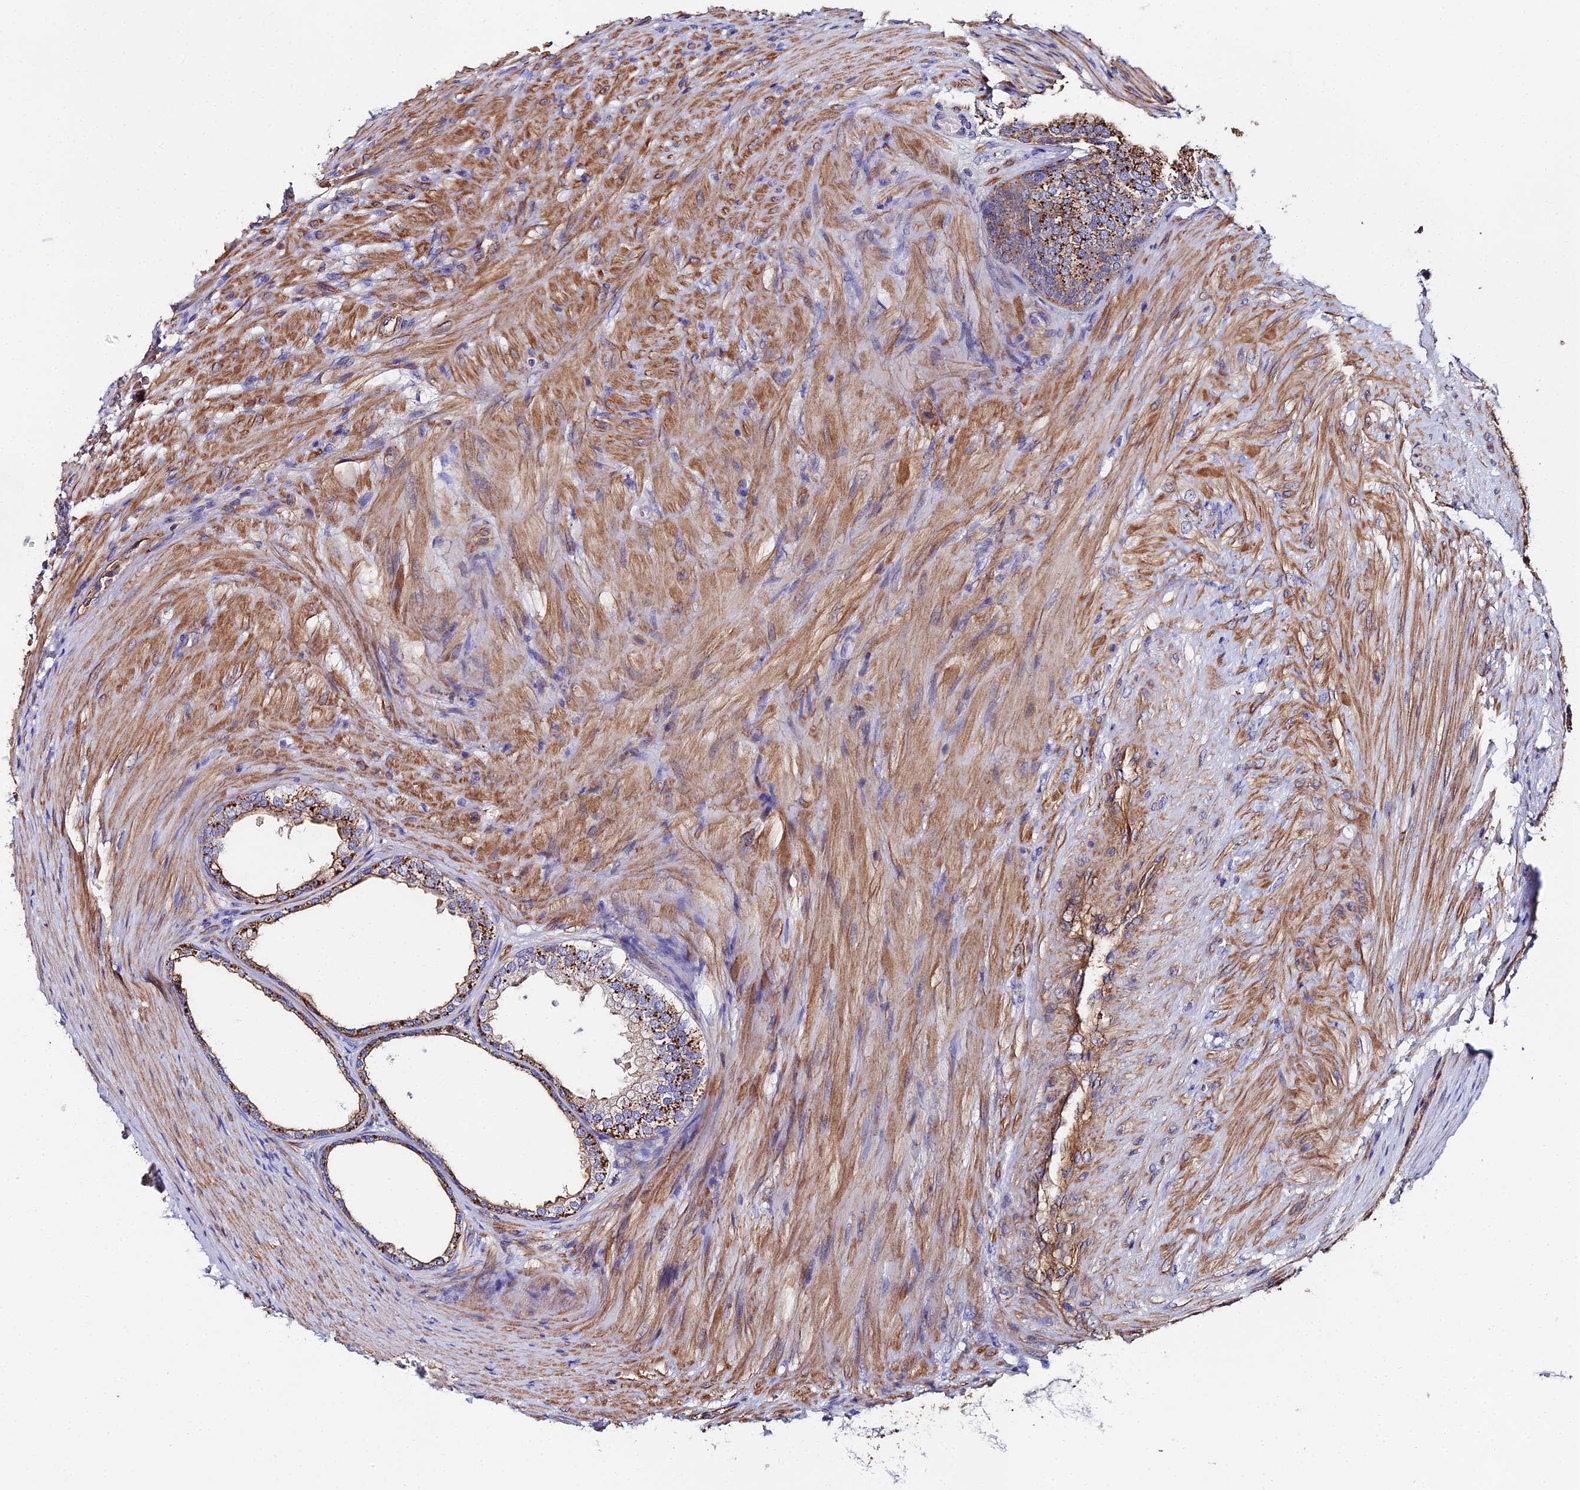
{"staining": {"intensity": "strong", "quantity": ">75%", "location": "cytoplasmic/membranous"}, "tissue": "prostate", "cell_type": "Glandular cells", "image_type": "normal", "snomed": [{"axis": "morphology", "description": "Normal tissue, NOS"}, {"axis": "topography", "description": "Prostate"}], "caption": "A high amount of strong cytoplasmic/membranous positivity is present in about >75% of glandular cells in unremarkable prostate.", "gene": "C6", "patient": {"sex": "male", "age": 76}}